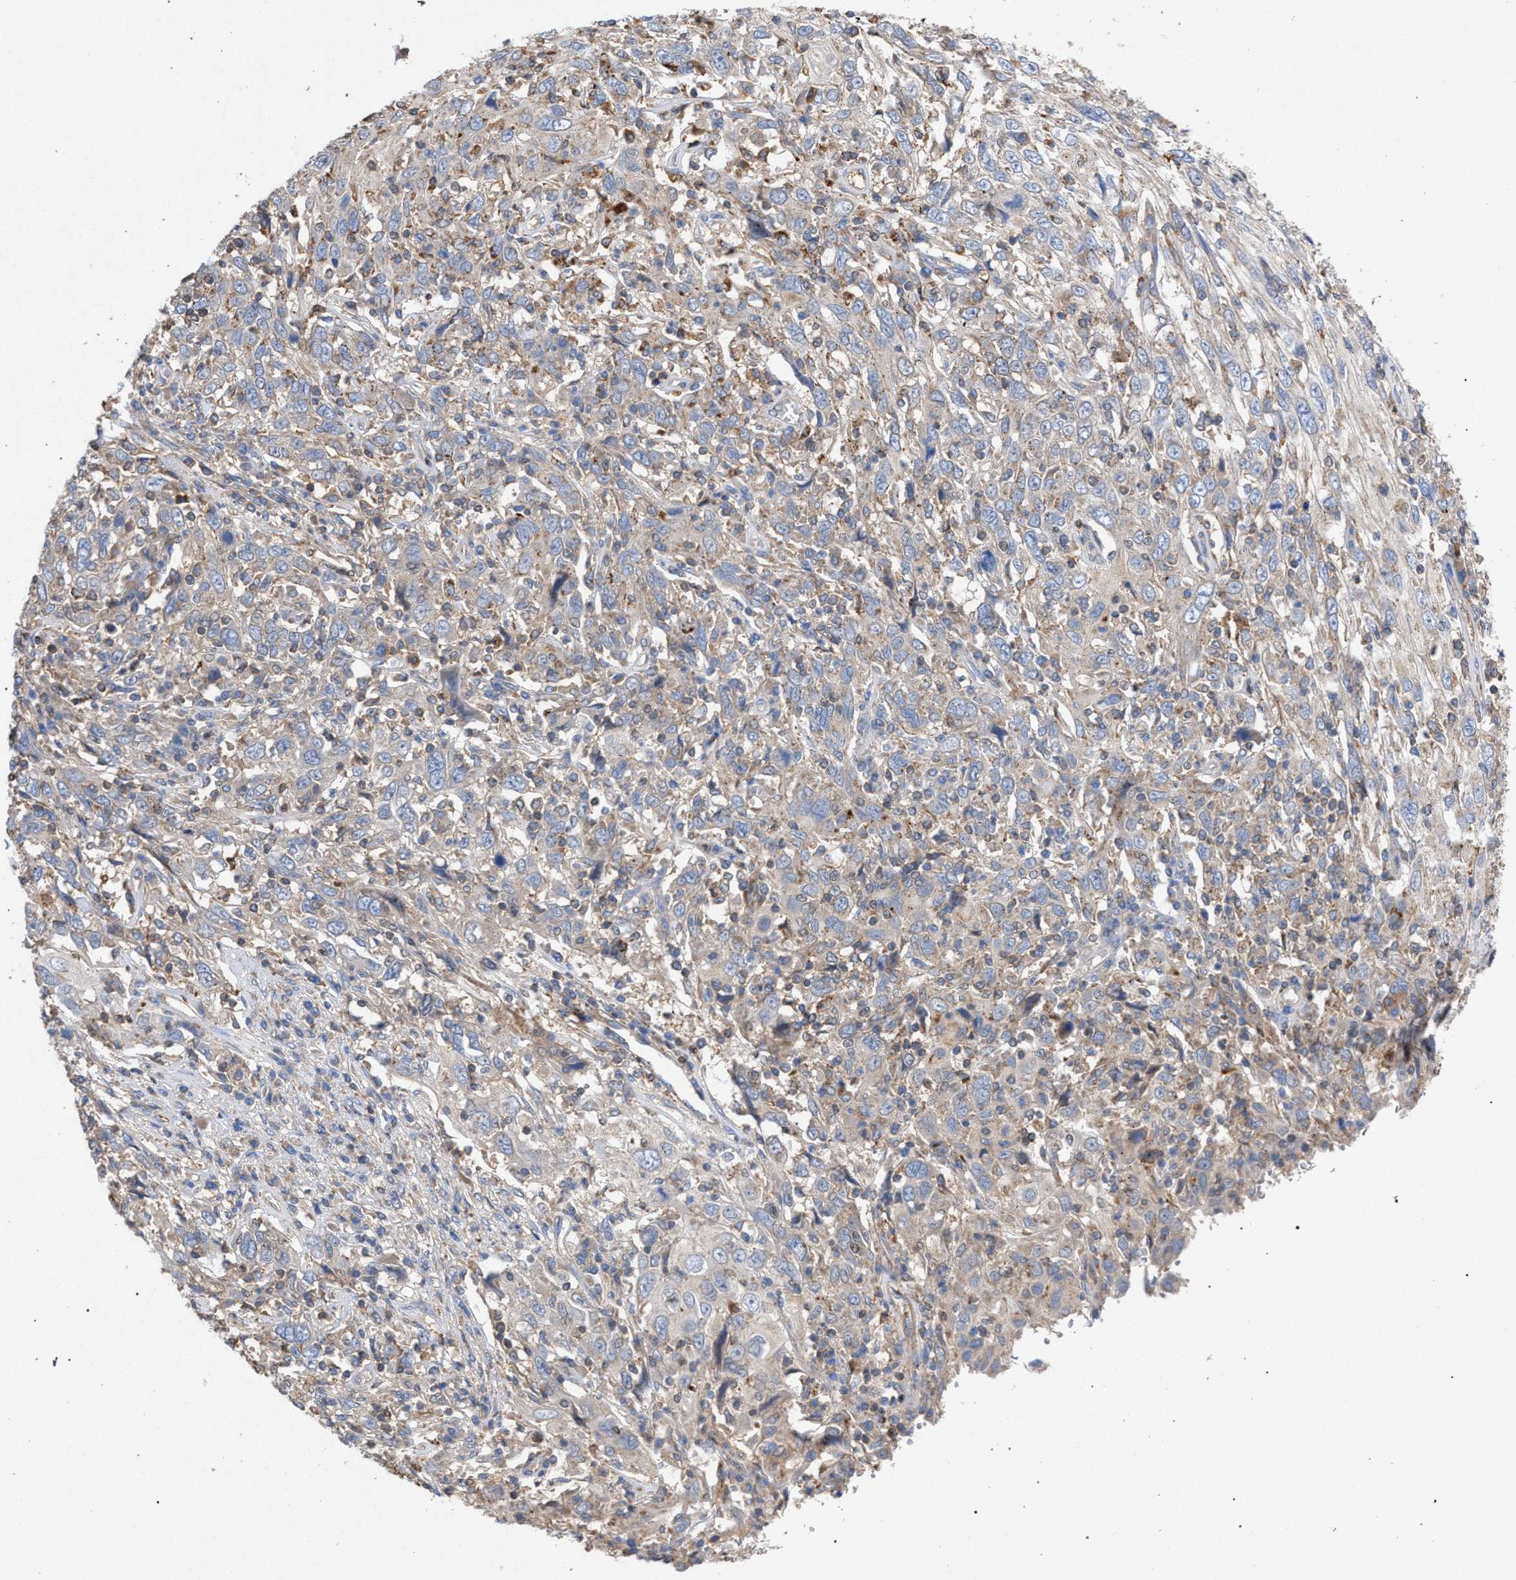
{"staining": {"intensity": "weak", "quantity": "<25%", "location": "cytoplasmic/membranous"}, "tissue": "cervical cancer", "cell_type": "Tumor cells", "image_type": "cancer", "snomed": [{"axis": "morphology", "description": "Squamous cell carcinoma, NOS"}, {"axis": "topography", "description": "Cervix"}], "caption": "Histopathology image shows no significant protein expression in tumor cells of cervical cancer (squamous cell carcinoma).", "gene": "VPS13A", "patient": {"sex": "female", "age": 46}}